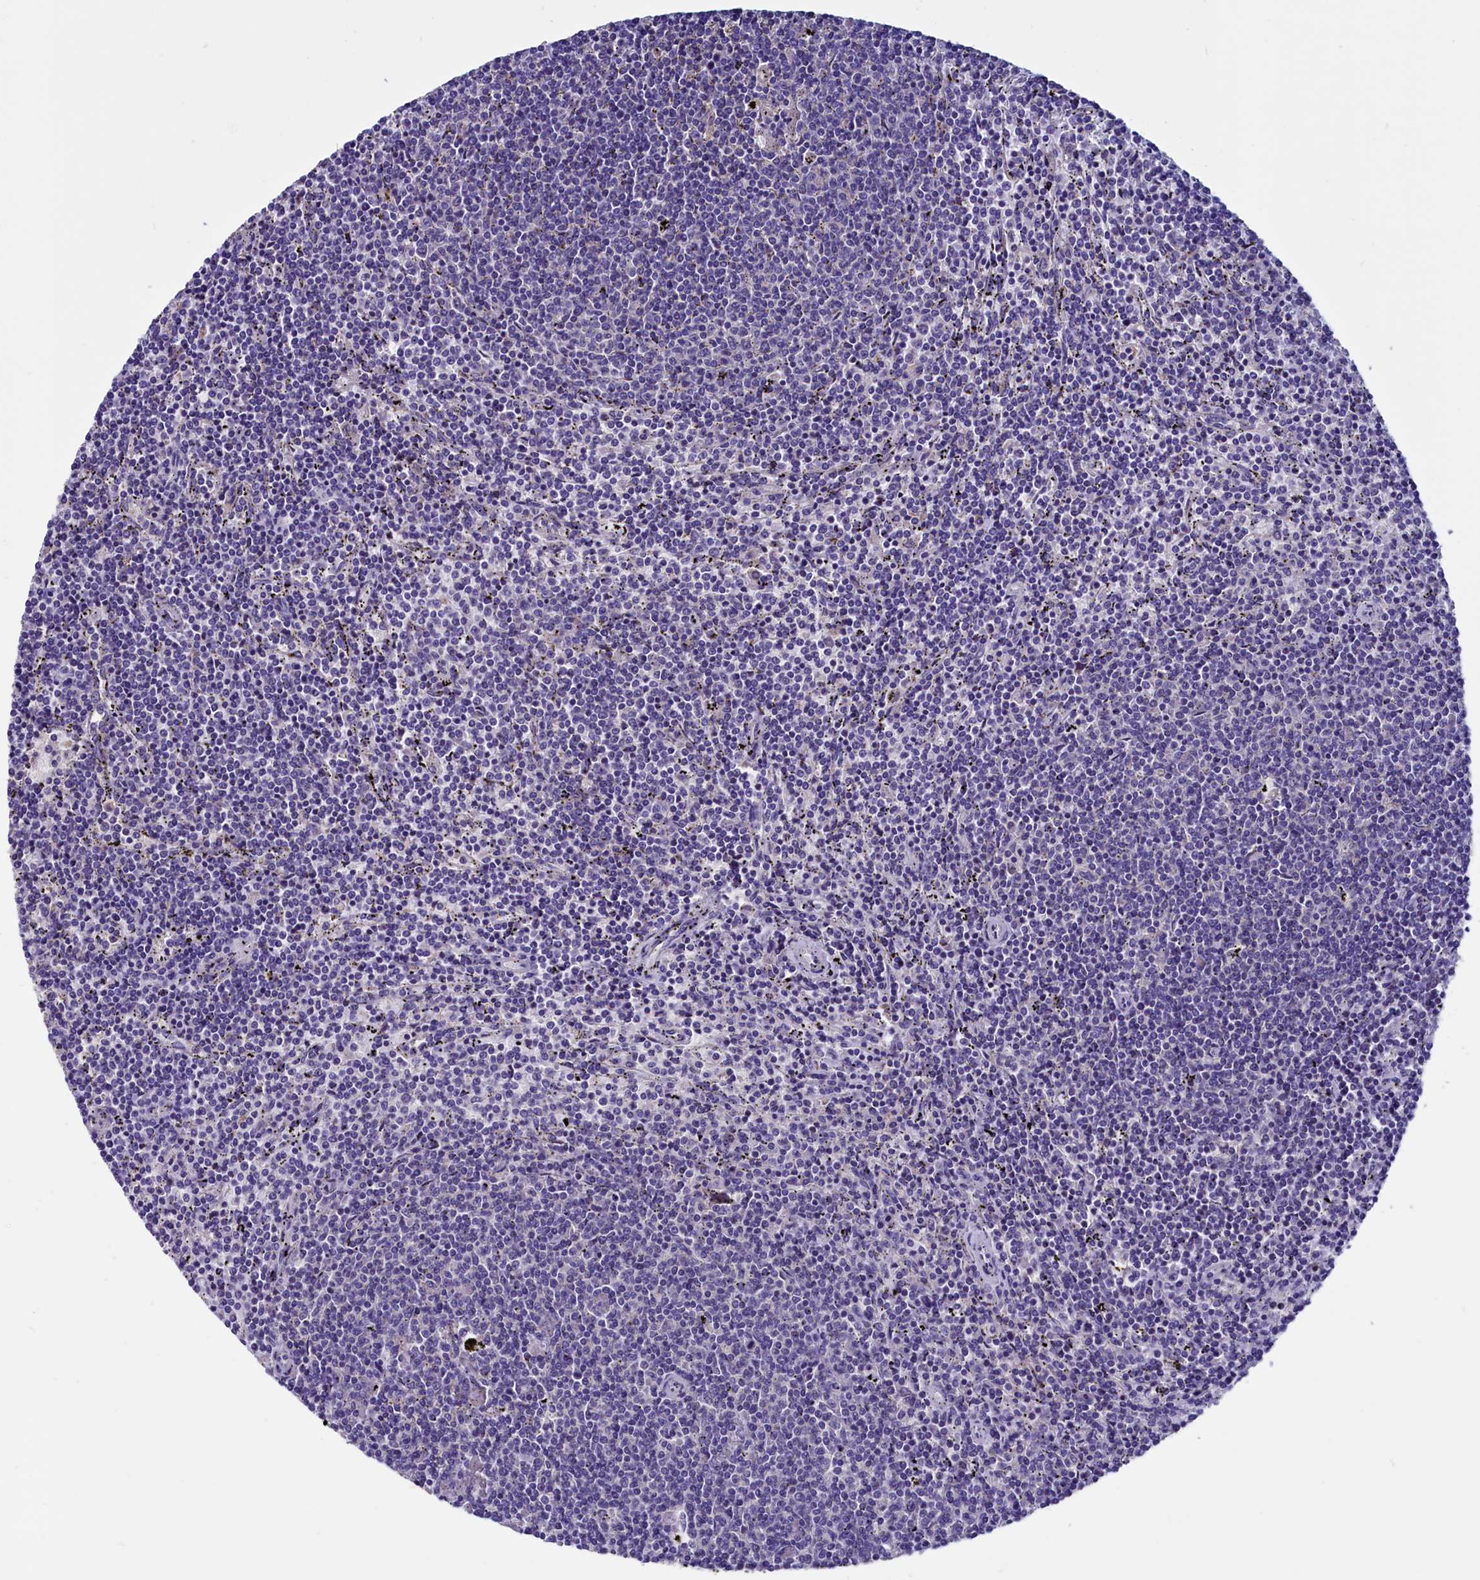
{"staining": {"intensity": "negative", "quantity": "none", "location": "none"}, "tissue": "lymphoma", "cell_type": "Tumor cells", "image_type": "cancer", "snomed": [{"axis": "morphology", "description": "Malignant lymphoma, non-Hodgkin's type, Low grade"}, {"axis": "topography", "description": "Spleen"}], "caption": "Tumor cells show no significant protein expression in malignant lymphoma, non-Hodgkin's type (low-grade).", "gene": "CCBE1", "patient": {"sex": "female", "age": 50}}